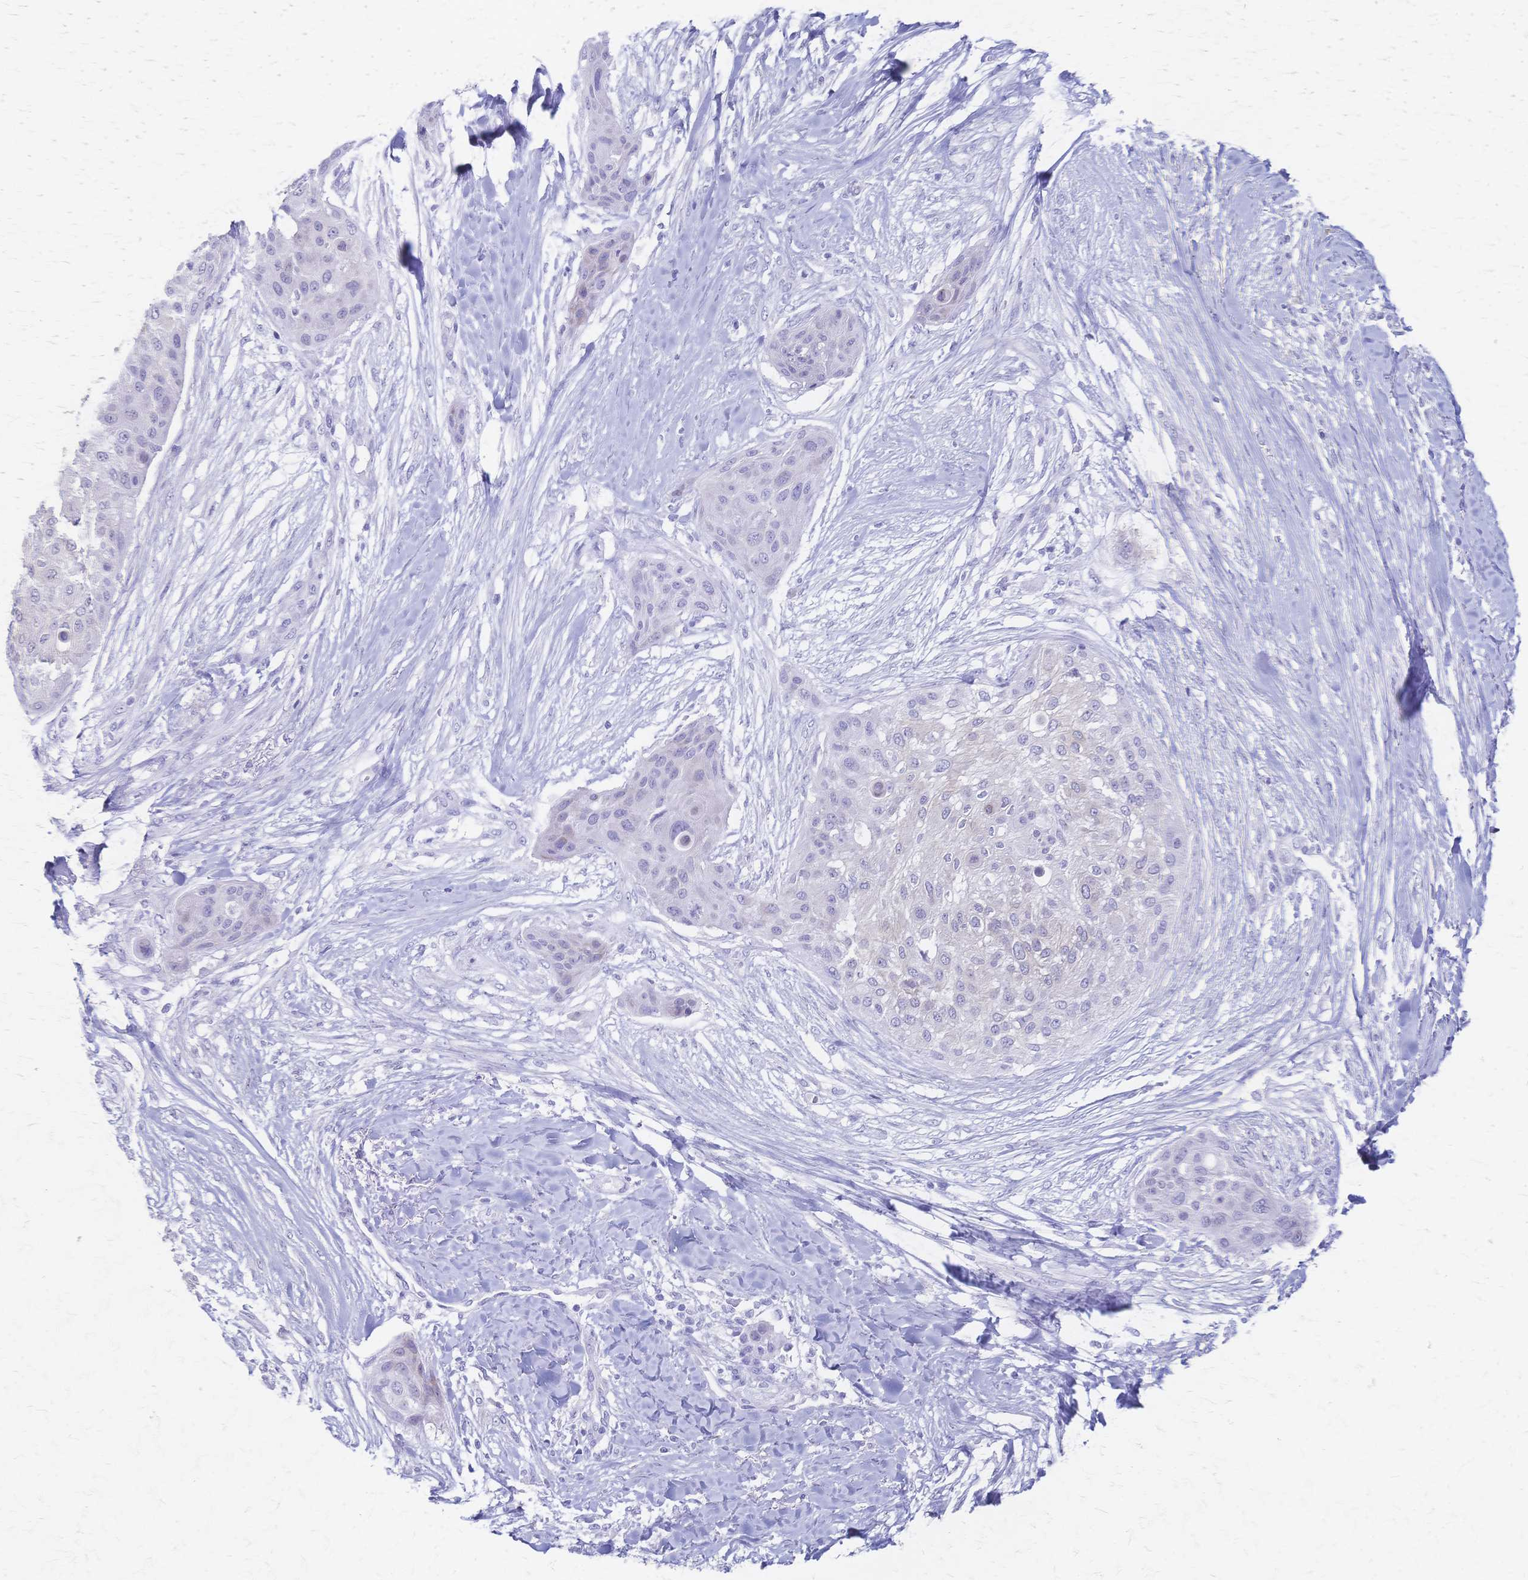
{"staining": {"intensity": "negative", "quantity": "none", "location": "none"}, "tissue": "skin cancer", "cell_type": "Tumor cells", "image_type": "cancer", "snomed": [{"axis": "morphology", "description": "Squamous cell carcinoma, NOS"}, {"axis": "topography", "description": "Skin"}], "caption": "Tumor cells show no significant positivity in skin squamous cell carcinoma. (DAB IHC, high magnification).", "gene": "CYB5A", "patient": {"sex": "female", "age": 87}}